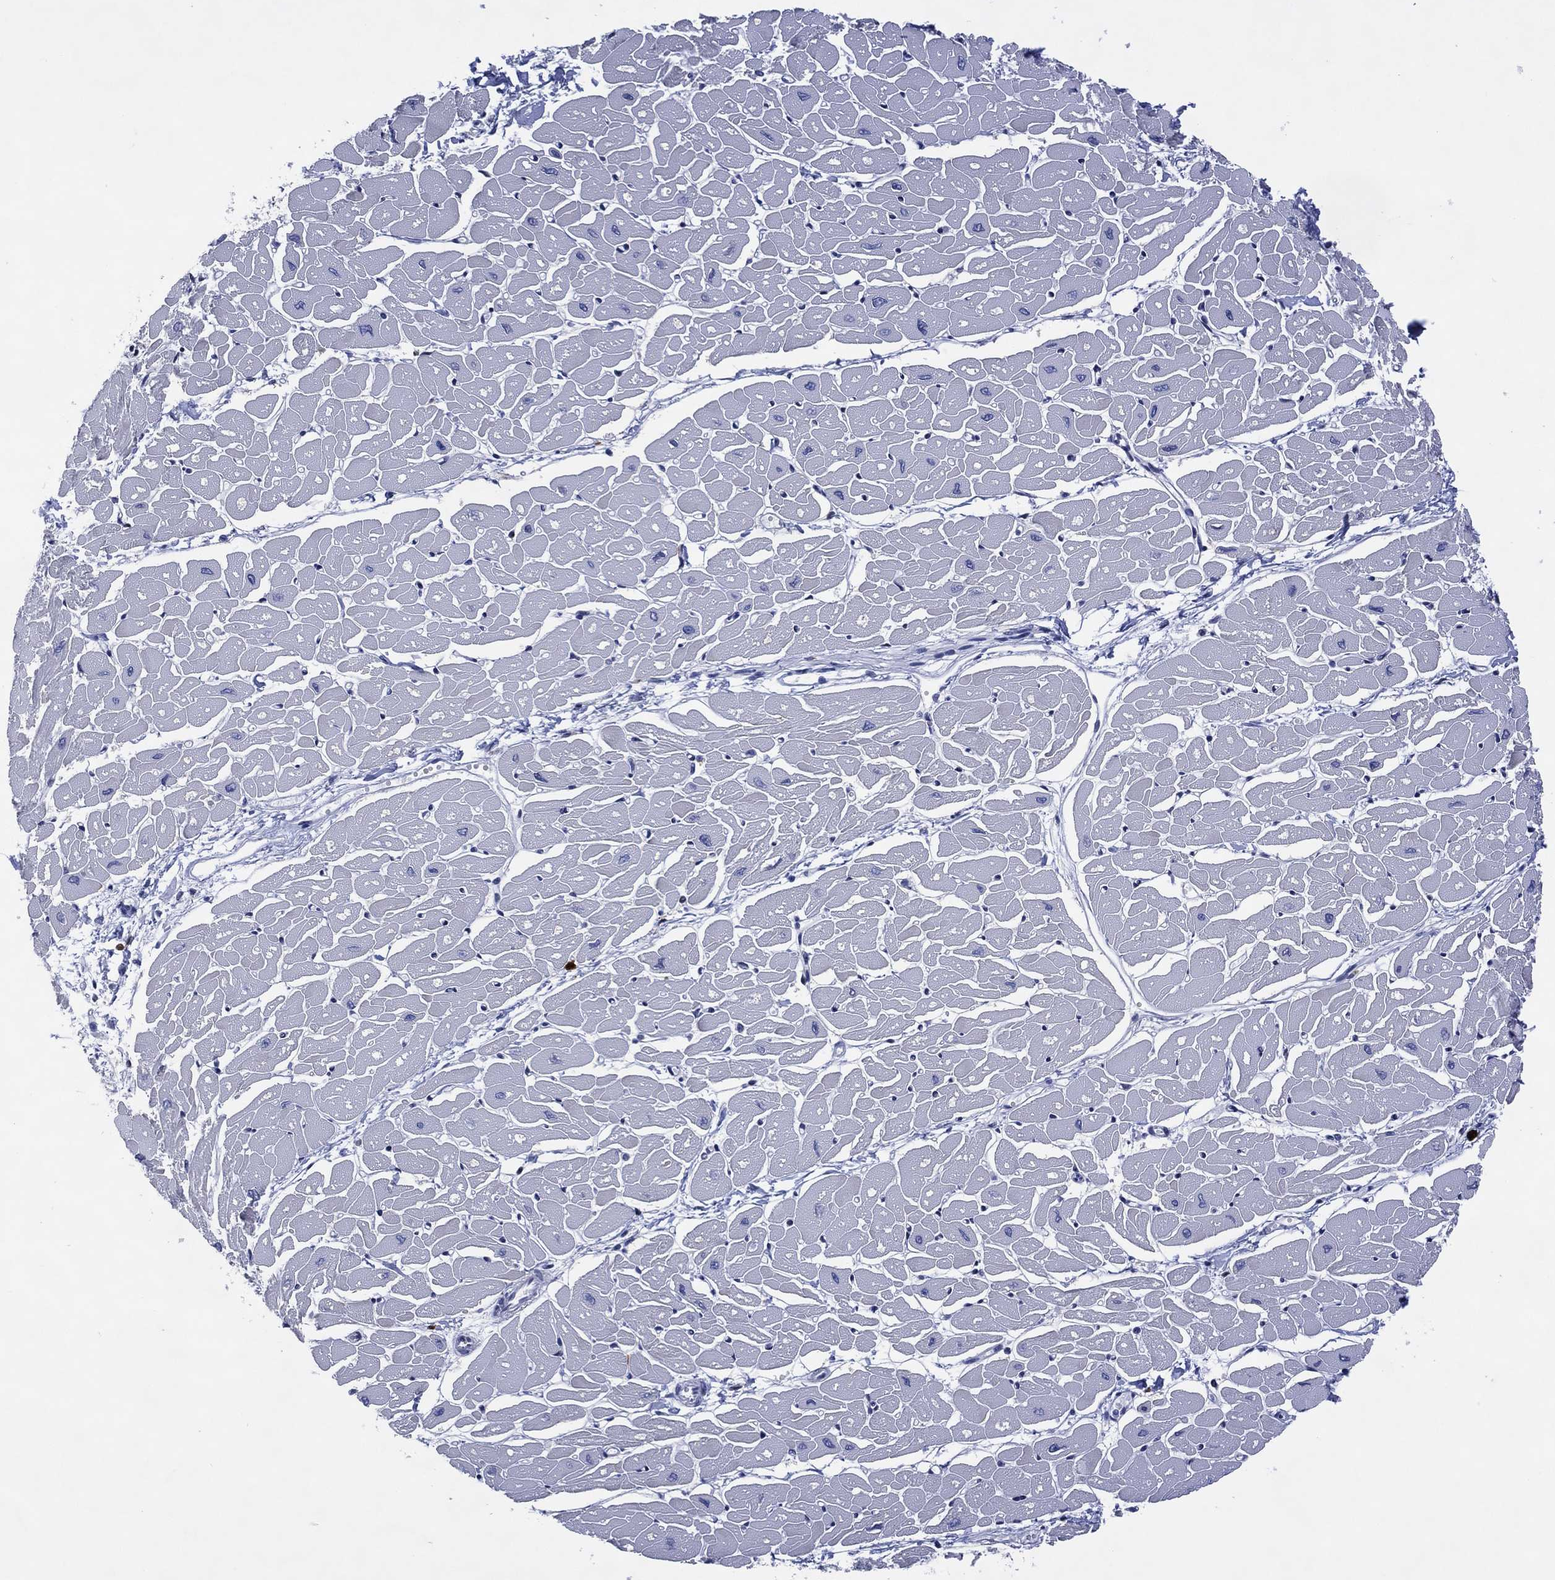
{"staining": {"intensity": "negative", "quantity": "none", "location": "none"}, "tissue": "heart muscle", "cell_type": "Cardiomyocytes", "image_type": "normal", "snomed": [{"axis": "morphology", "description": "Normal tissue, NOS"}, {"axis": "topography", "description": "Heart"}], "caption": "The image exhibits no staining of cardiomyocytes in normal heart muscle. (DAB (3,3'-diaminobenzidine) IHC, high magnification).", "gene": "USP26", "patient": {"sex": "male", "age": 57}}